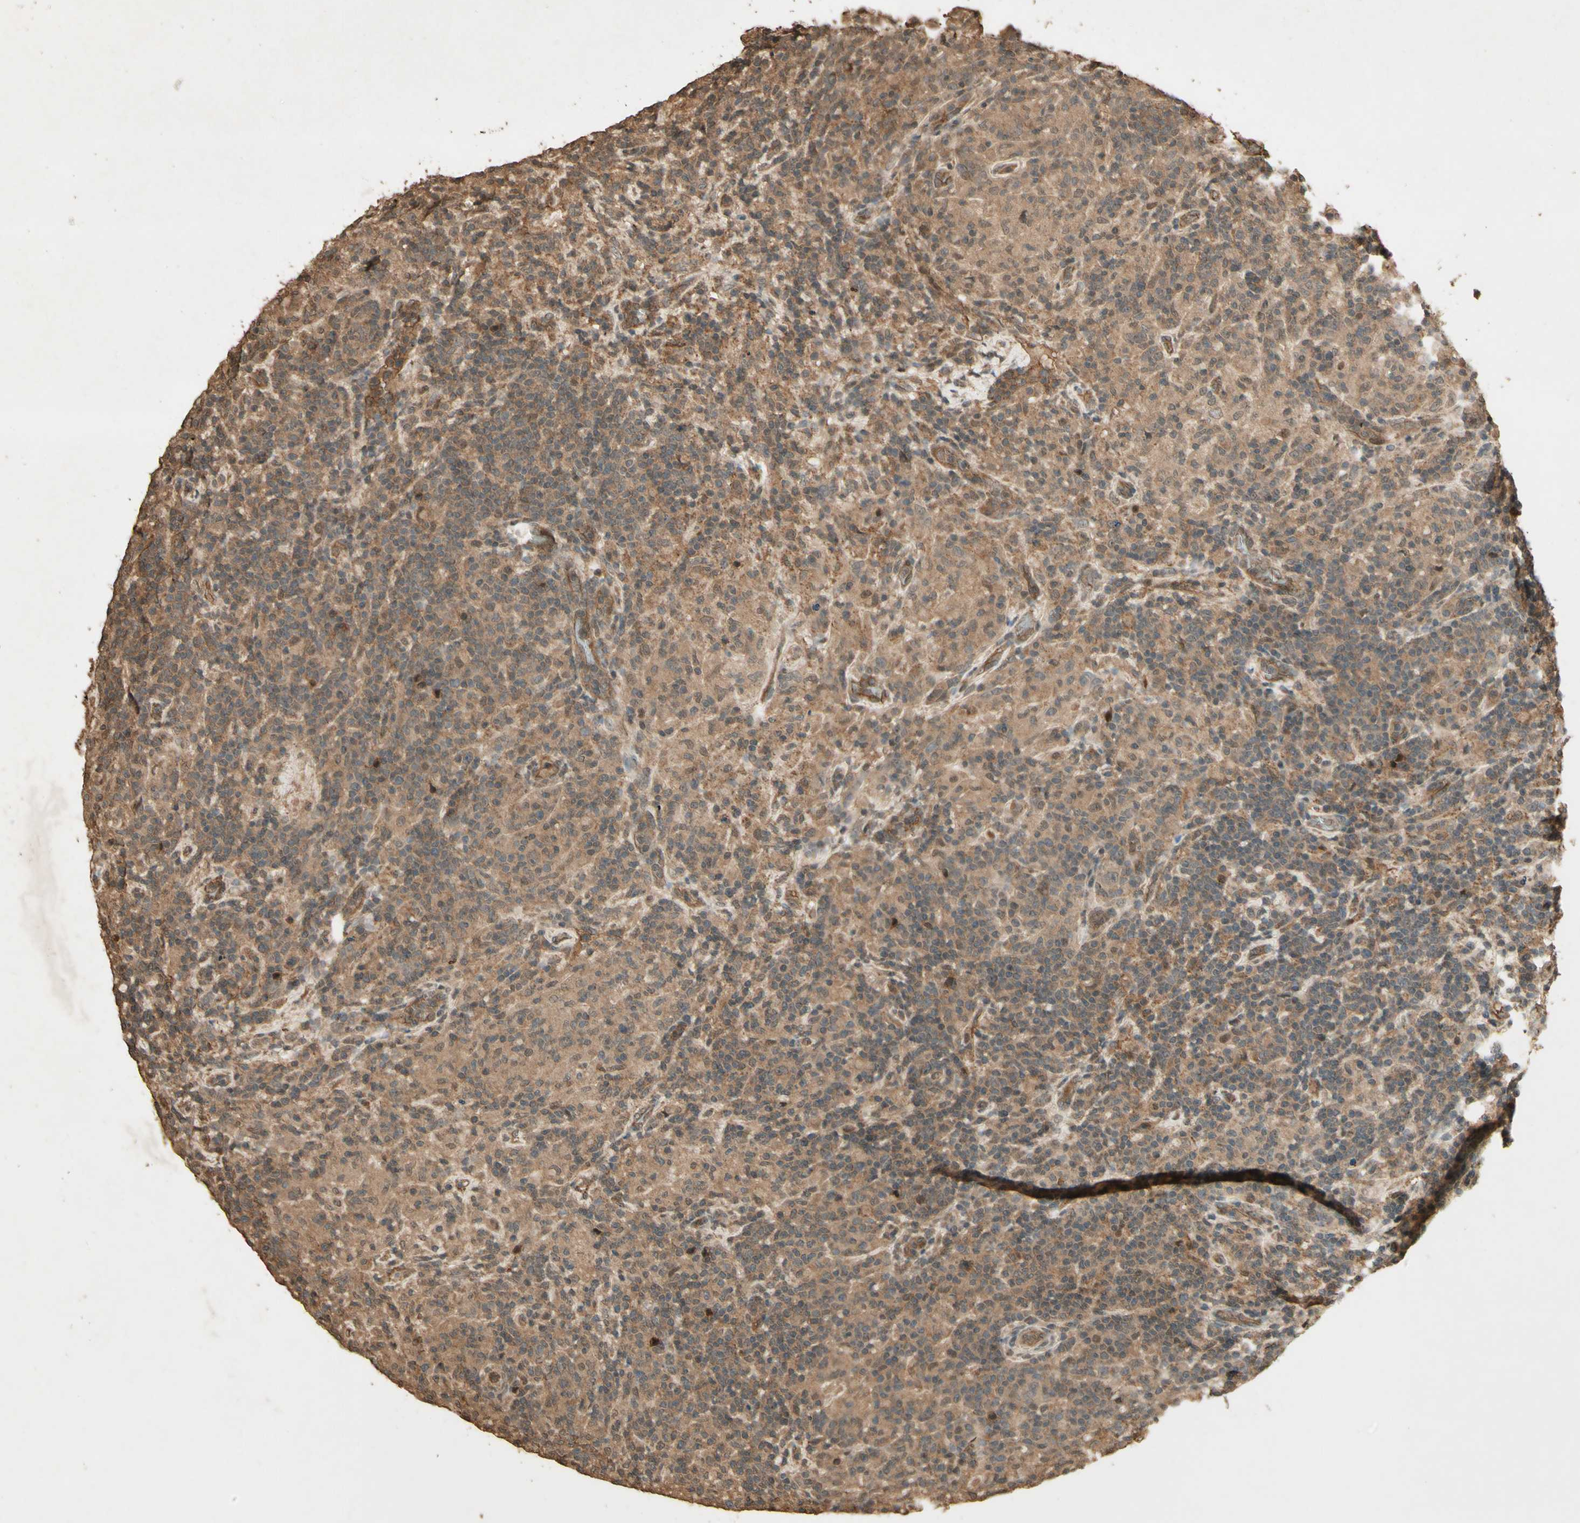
{"staining": {"intensity": "moderate", "quantity": ">75%", "location": "cytoplasmic/membranous"}, "tissue": "lymphoma", "cell_type": "Tumor cells", "image_type": "cancer", "snomed": [{"axis": "morphology", "description": "Hodgkin's disease, NOS"}, {"axis": "topography", "description": "Lymph node"}], "caption": "Human lymphoma stained for a protein (brown) demonstrates moderate cytoplasmic/membranous positive expression in approximately >75% of tumor cells.", "gene": "SMAD9", "patient": {"sex": "male", "age": 70}}